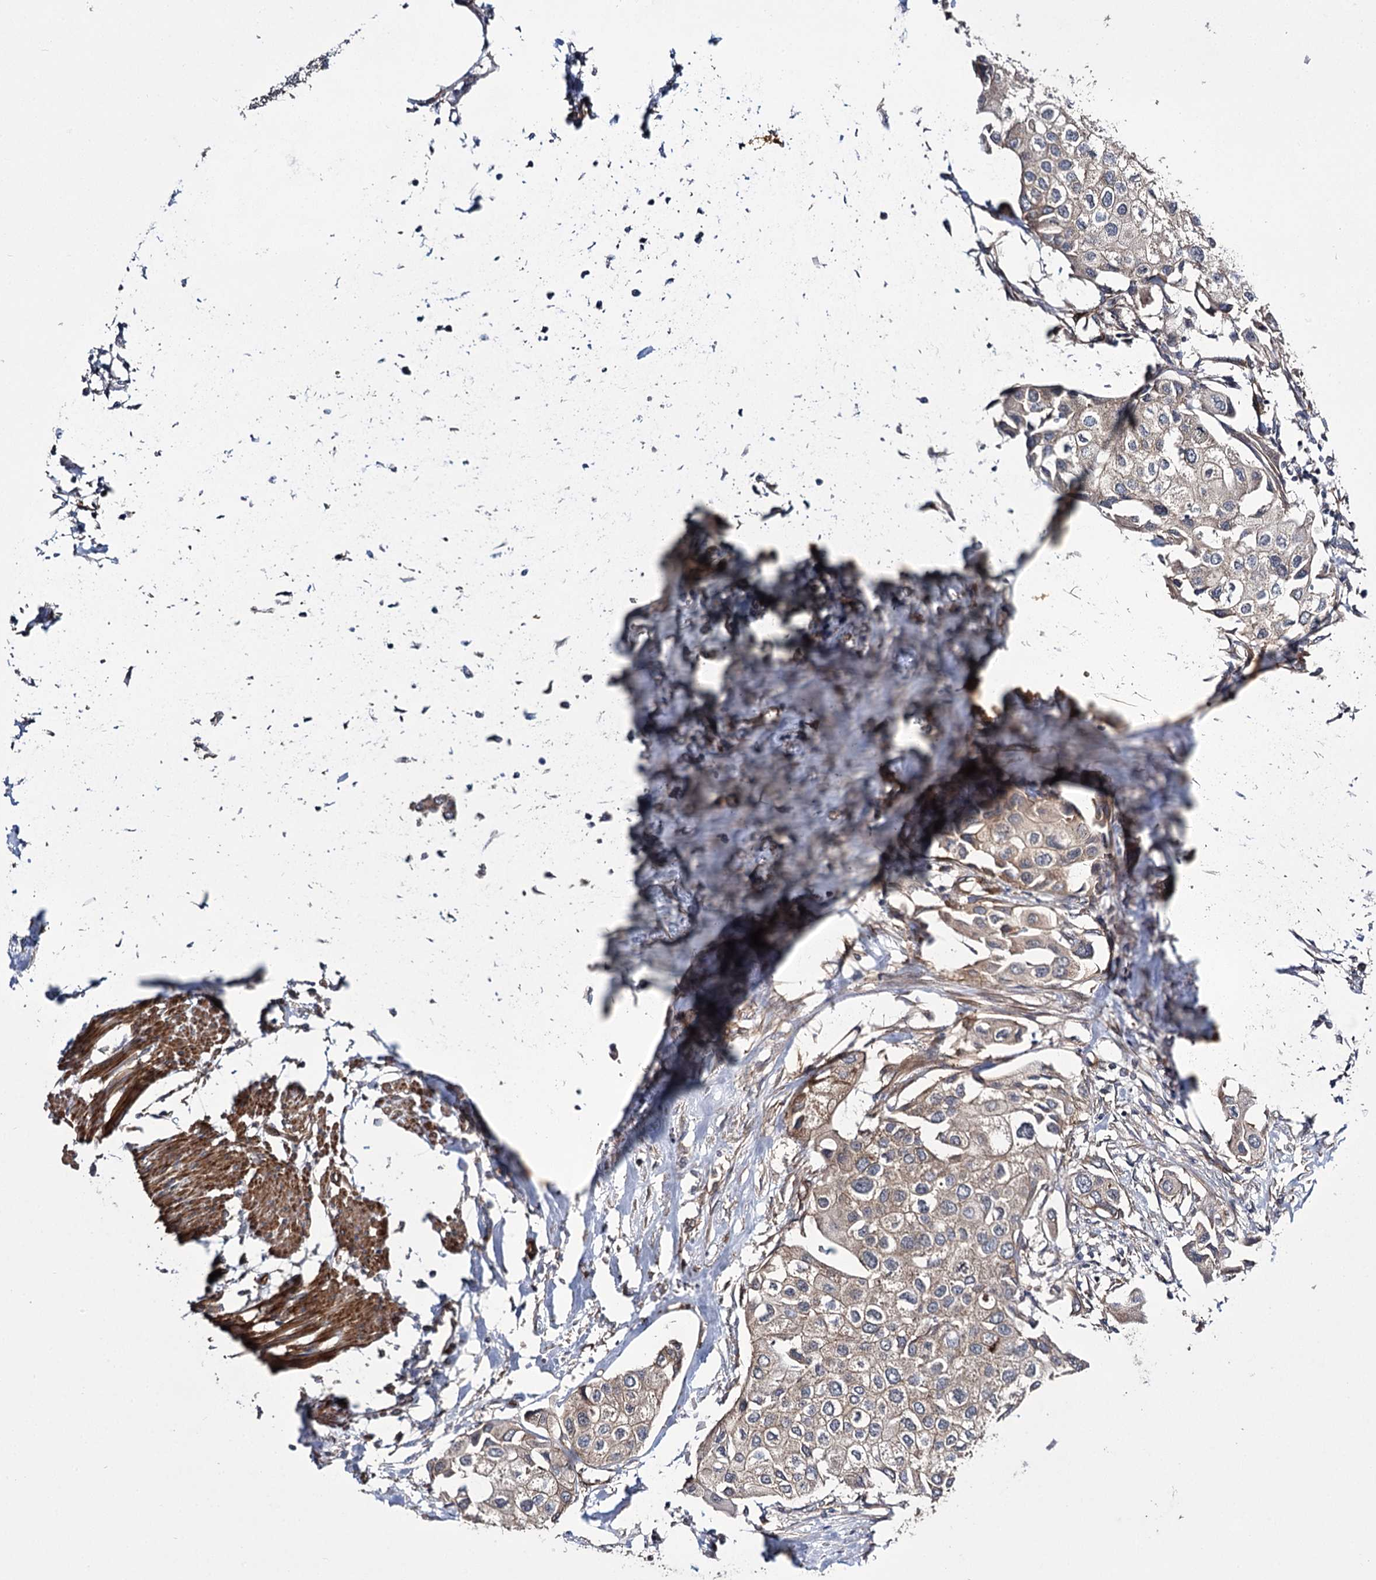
{"staining": {"intensity": "weak", "quantity": ">75%", "location": "cytoplasmic/membranous"}, "tissue": "urothelial cancer", "cell_type": "Tumor cells", "image_type": "cancer", "snomed": [{"axis": "morphology", "description": "Urothelial carcinoma, High grade"}, {"axis": "topography", "description": "Urinary bladder"}], "caption": "Immunohistochemical staining of human high-grade urothelial carcinoma exhibits low levels of weak cytoplasmic/membranous expression in about >75% of tumor cells. (IHC, brightfield microscopy, high magnification).", "gene": "MYO1C", "patient": {"sex": "male", "age": 64}}